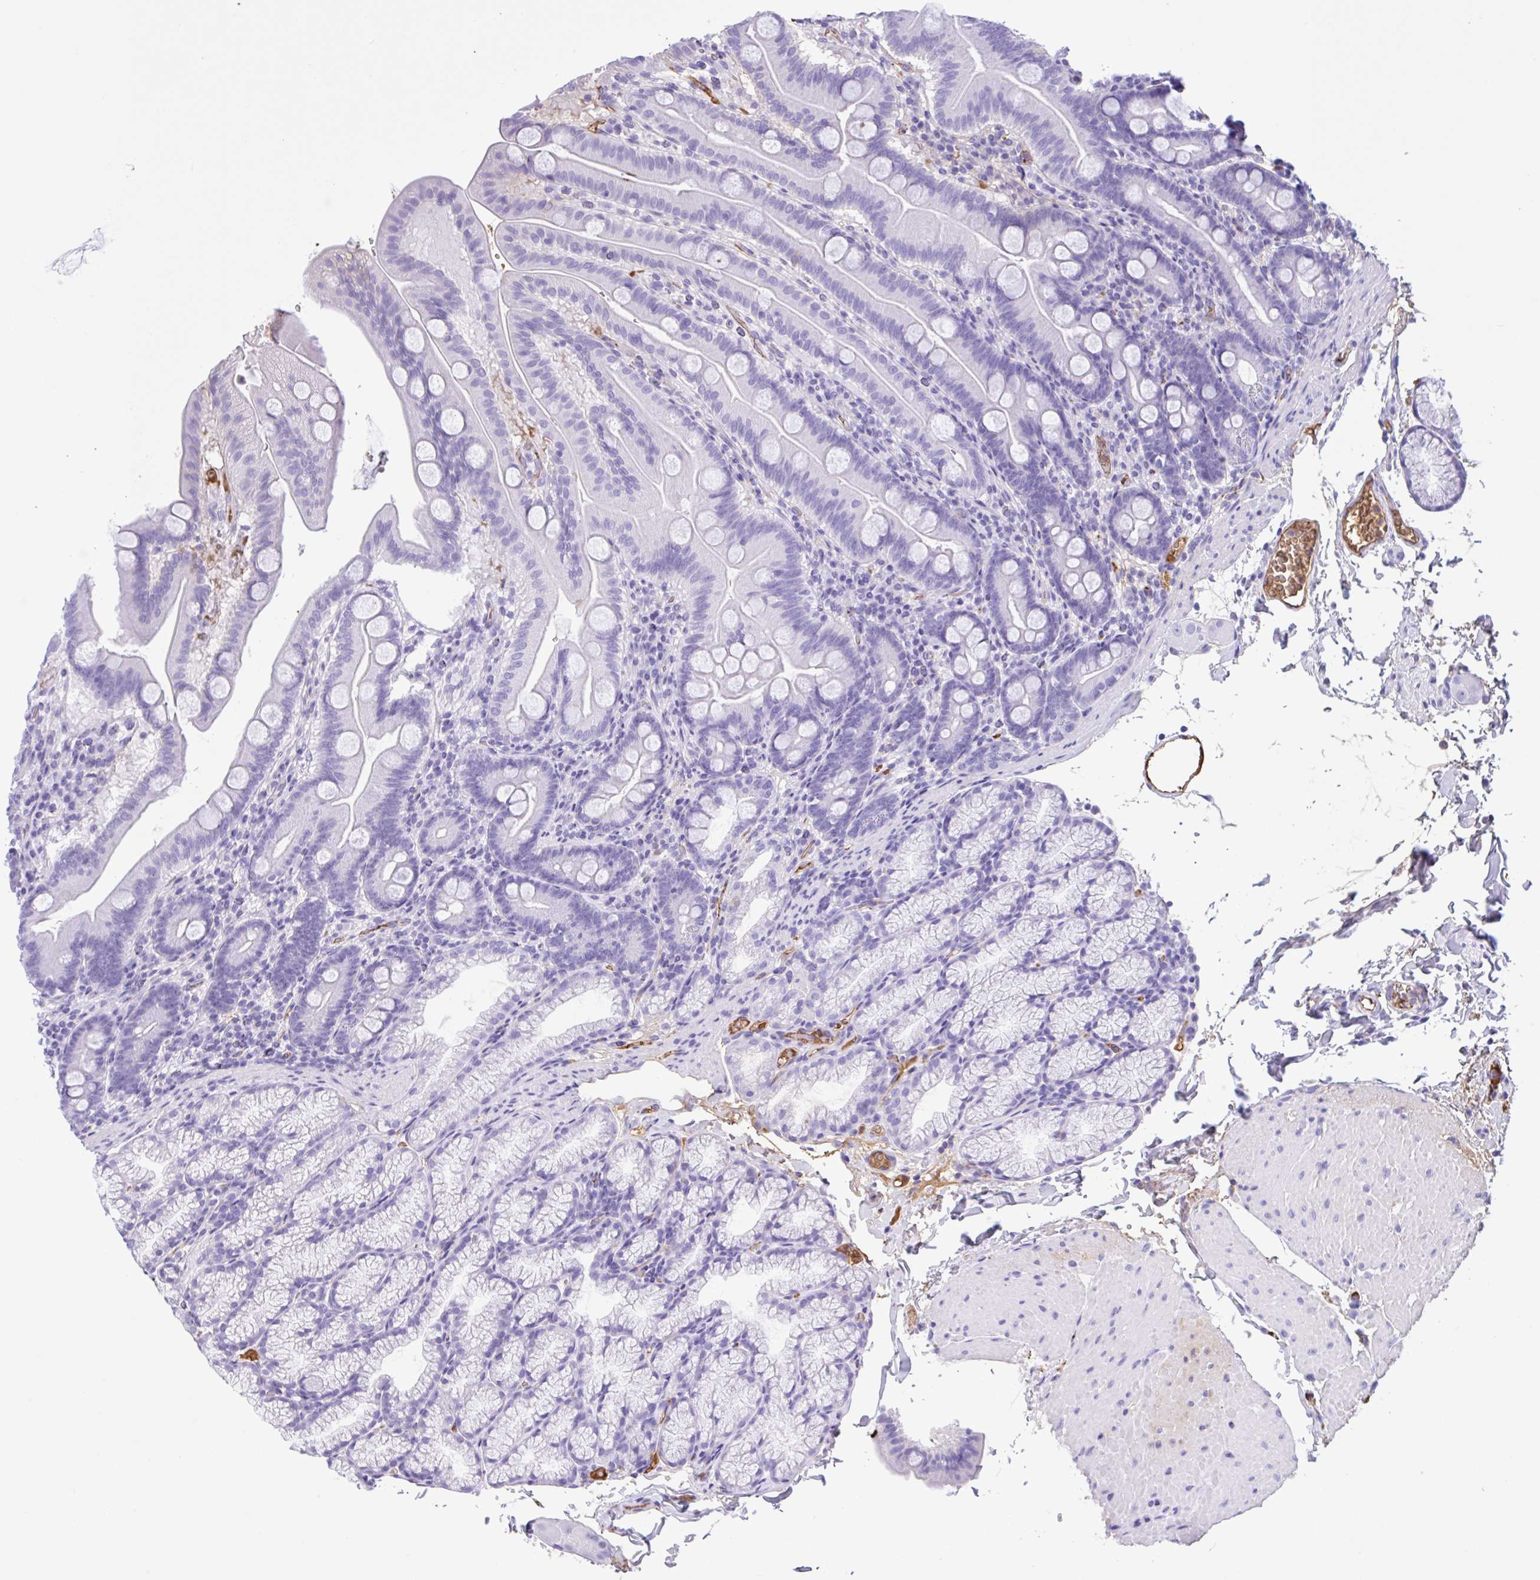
{"staining": {"intensity": "negative", "quantity": "none", "location": "none"}, "tissue": "duodenum", "cell_type": "Glandular cells", "image_type": "normal", "snomed": [{"axis": "morphology", "description": "Normal tissue, NOS"}, {"axis": "topography", "description": "Duodenum"}], "caption": "DAB immunohistochemical staining of normal human duodenum exhibits no significant staining in glandular cells. (Brightfield microscopy of DAB (3,3'-diaminobenzidine) immunohistochemistry at high magnification).", "gene": "LARGE2", "patient": {"sex": "male", "age": 59}}